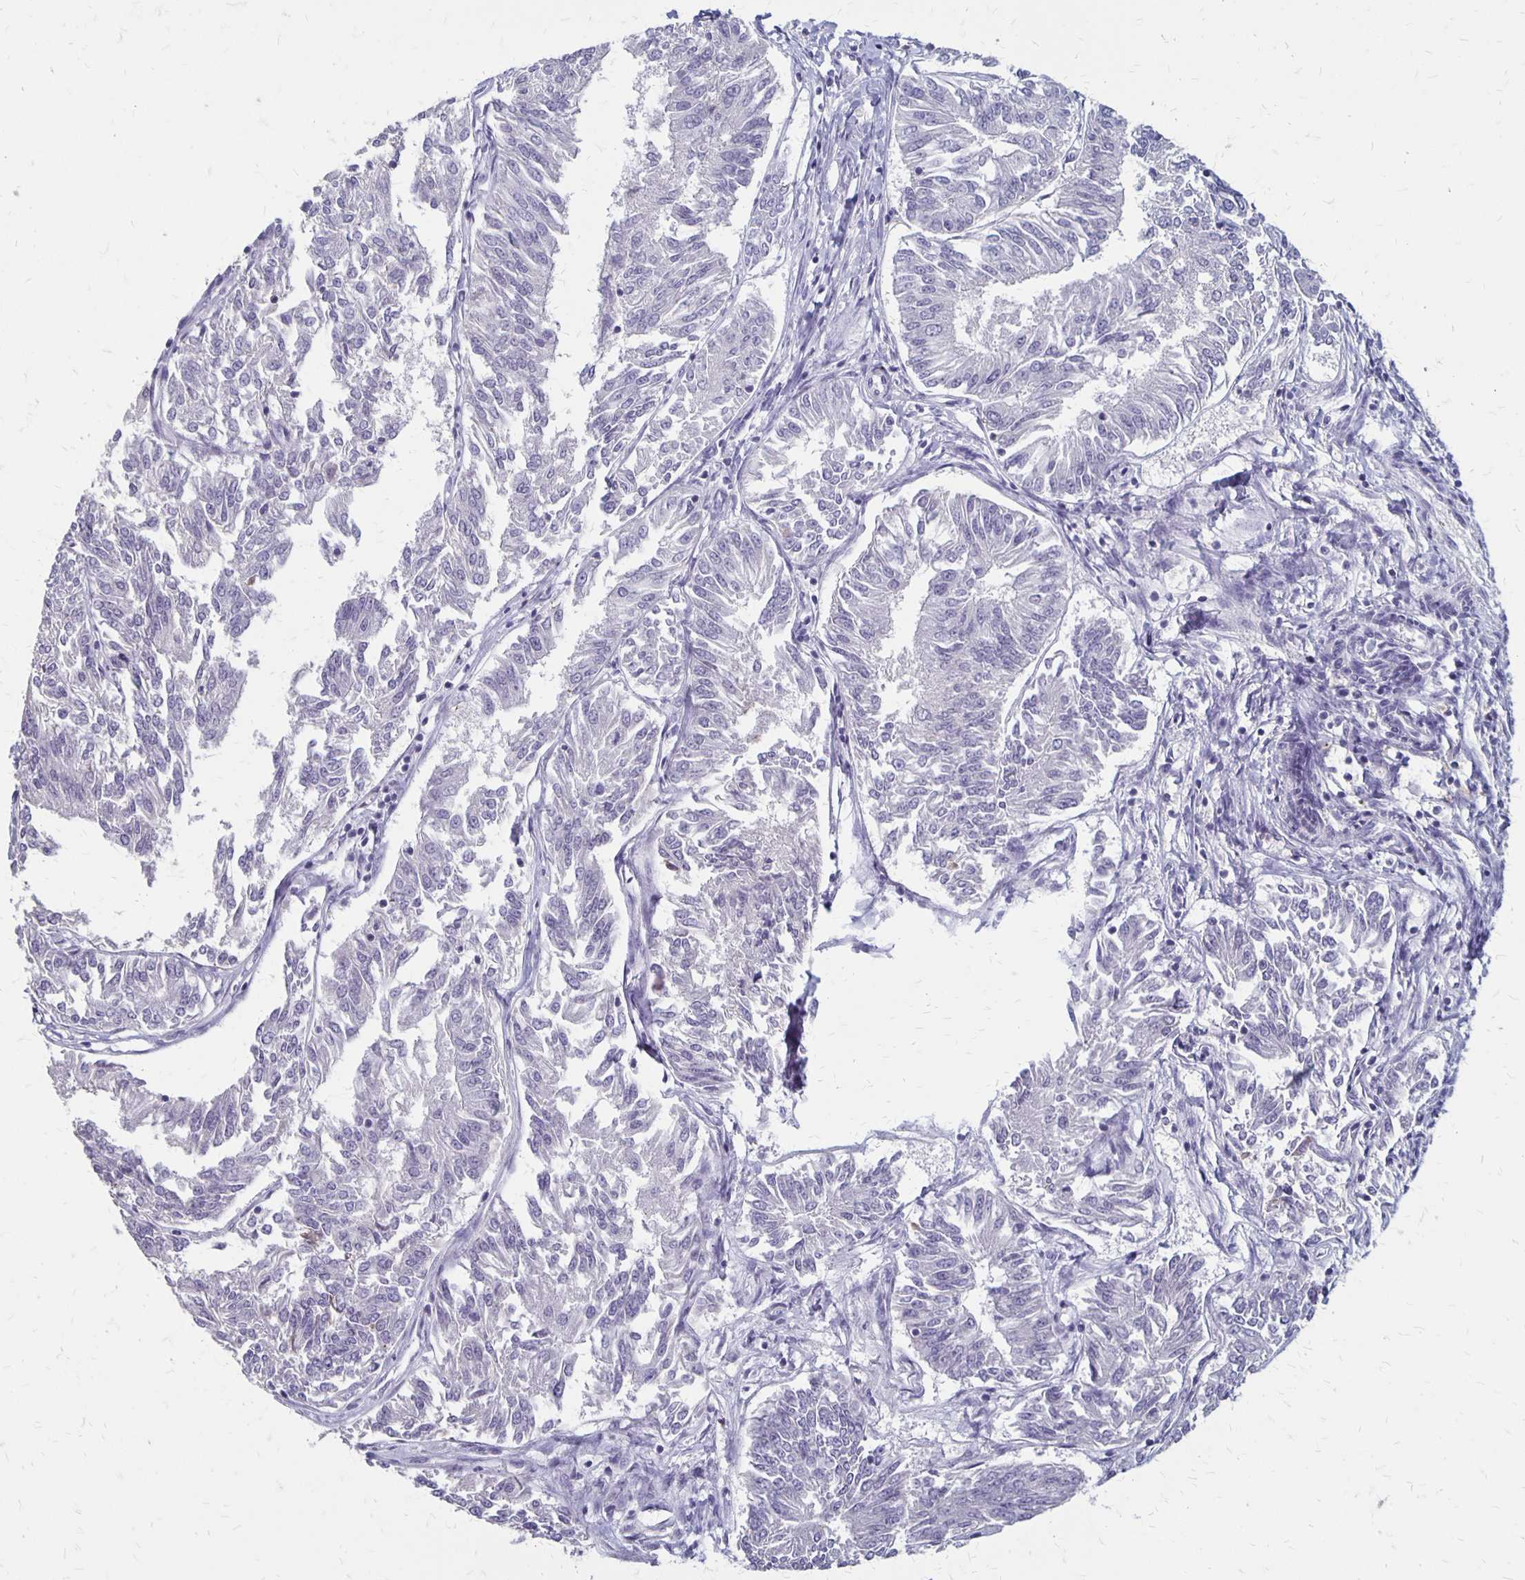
{"staining": {"intensity": "negative", "quantity": "none", "location": "none"}, "tissue": "endometrial cancer", "cell_type": "Tumor cells", "image_type": "cancer", "snomed": [{"axis": "morphology", "description": "Adenocarcinoma, NOS"}, {"axis": "topography", "description": "Endometrium"}], "caption": "A photomicrograph of human endometrial cancer is negative for staining in tumor cells.", "gene": "SEPTIN5", "patient": {"sex": "female", "age": 58}}